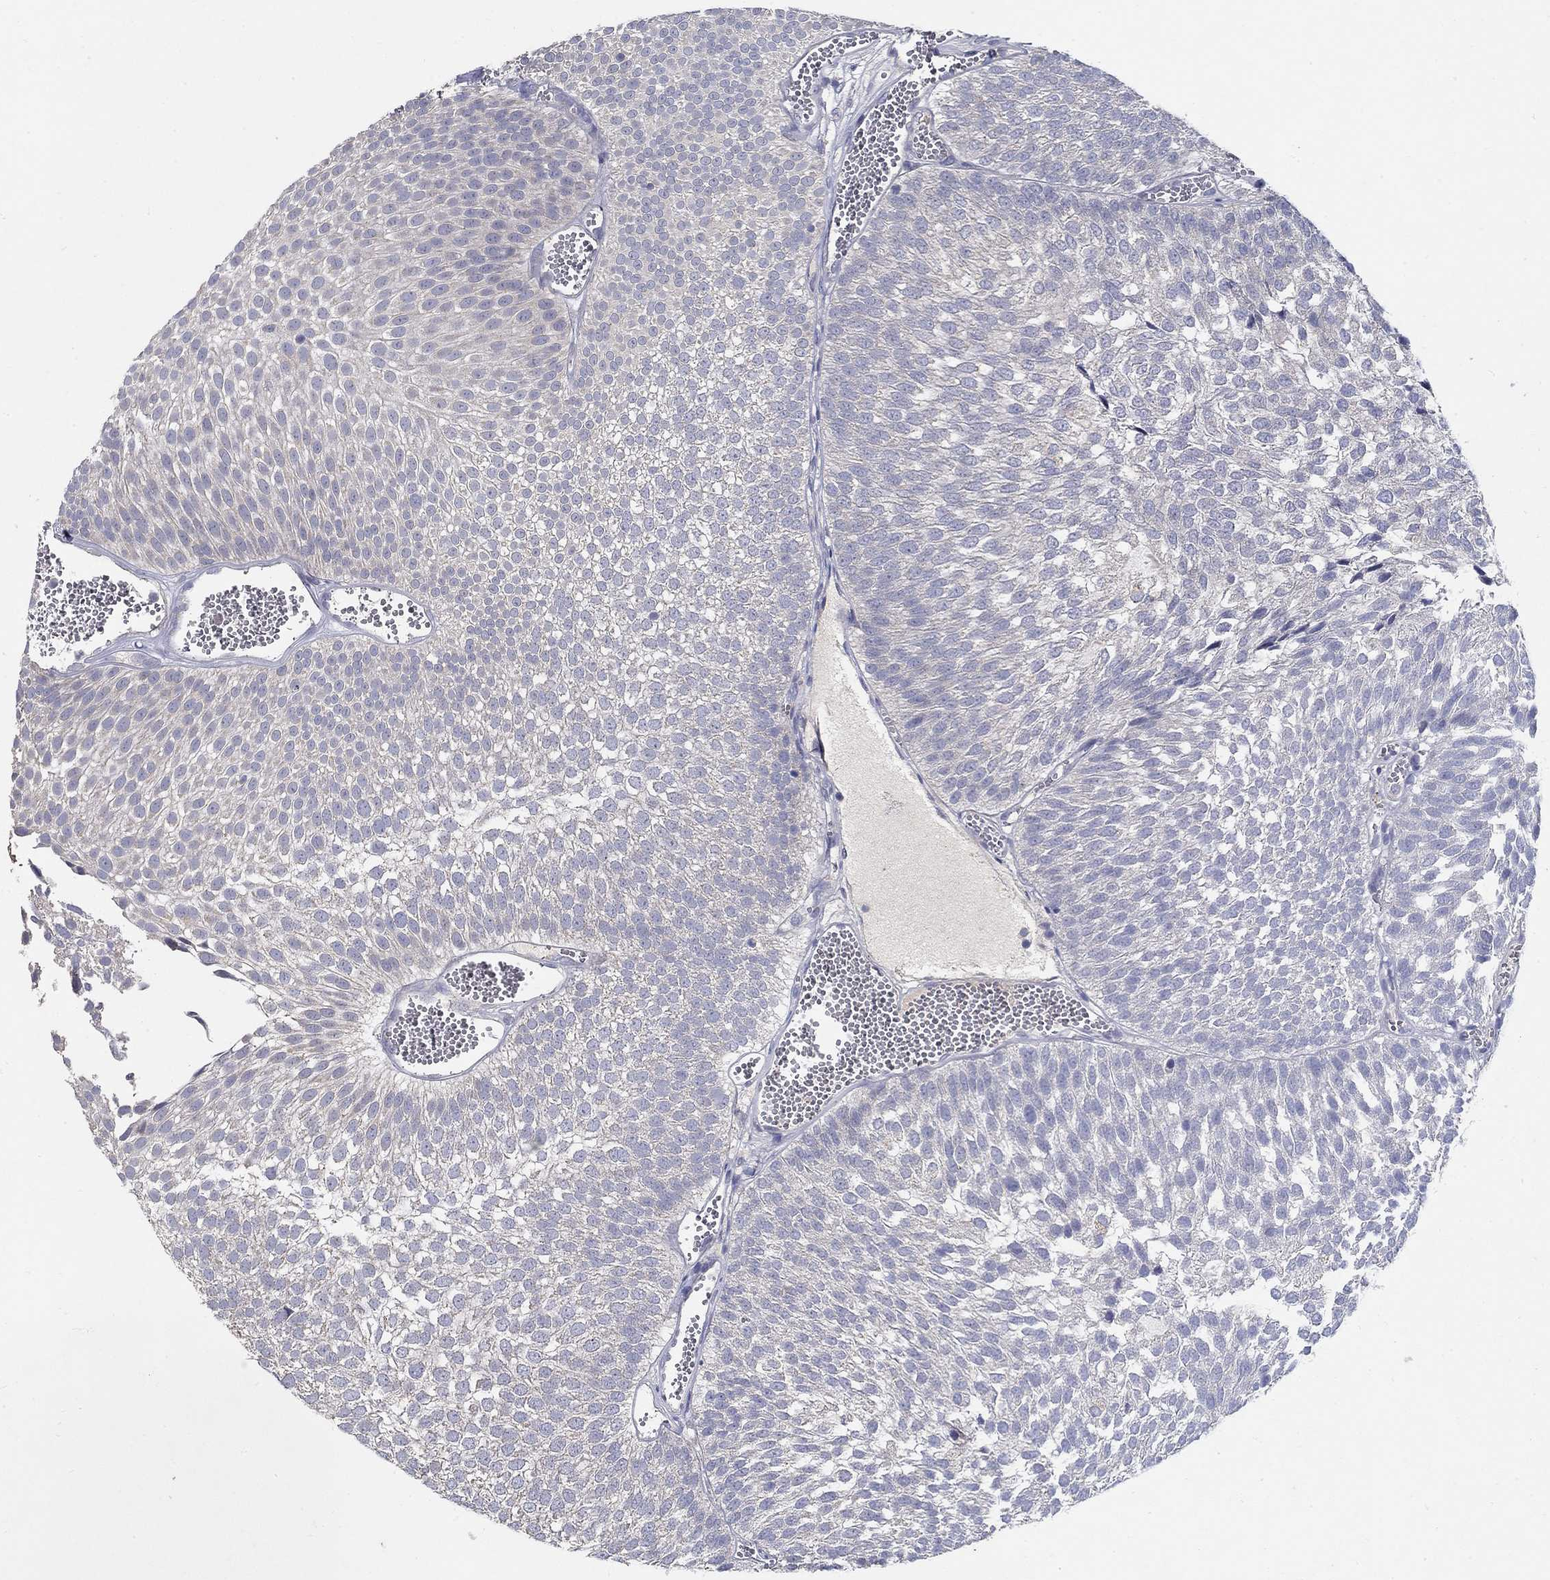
{"staining": {"intensity": "negative", "quantity": "none", "location": "none"}, "tissue": "urothelial cancer", "cell_type": "Tumor cells", "image_type": "cancer", "snomed": [{"axis": "morphology", "description": "Urothelial carcinoma, Low grade"}, {"axis": "topography", "description": "Urinary bladder"}], "caption": "Immunohistochemical staining of urothelial carcinoma (low-grade) shows no significant staining in tumor cells.", "gene": "PROZ", "patient": {"sex": "male", "age": 52}}